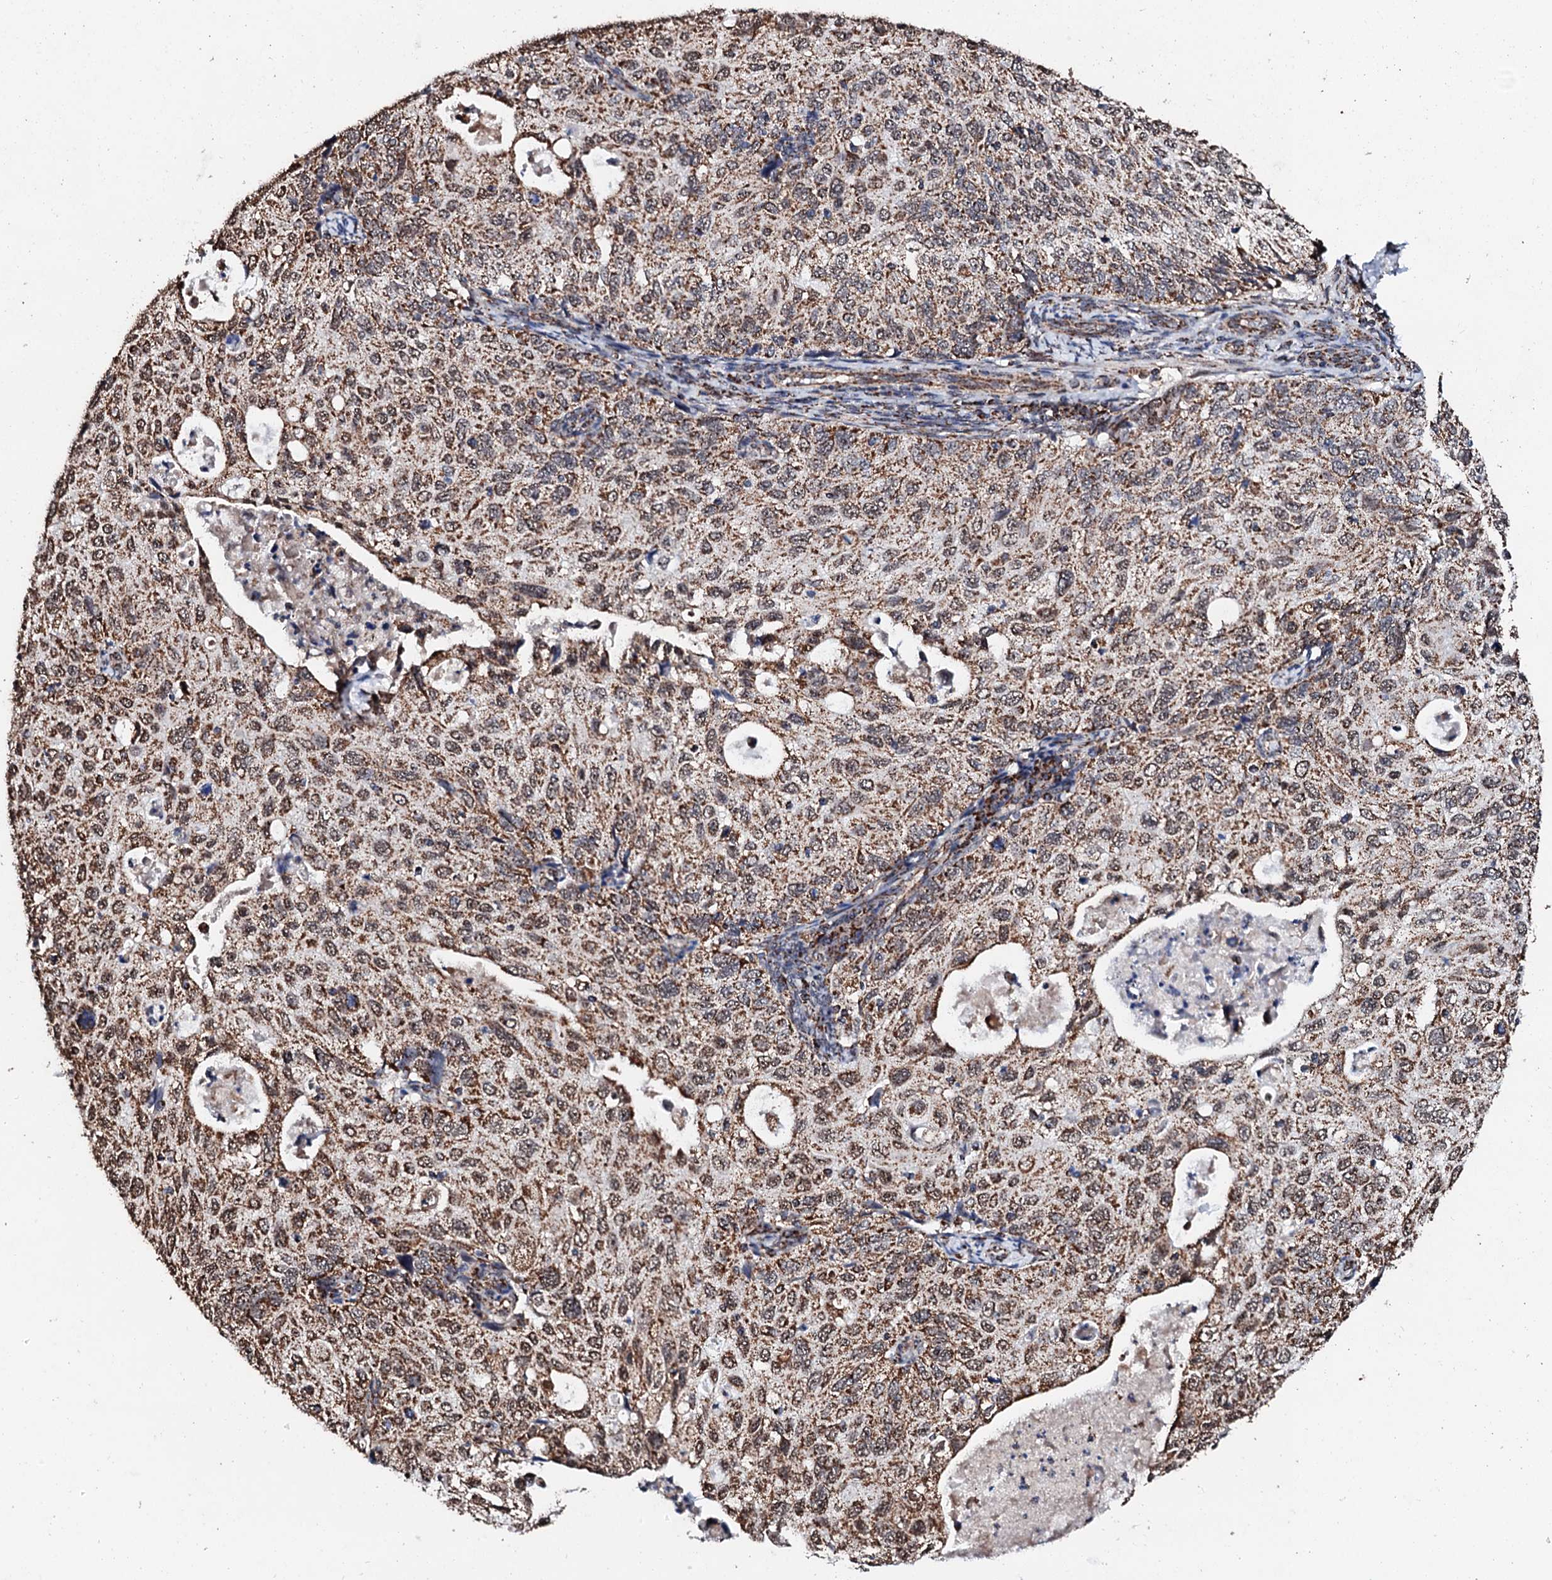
{"staining": {"intensity": "moderate", "quantity": ">75%", "location": "cytoplasmic/membranous"}, "tissue": "cervical cancer", "cell_type": "Tumor cells", "image_type": "cancer", "snomed": [{"axis": "morphology", "description": "Squamous cell carcinoma, NOS"}, {"axis": "topography", "description": "Cervix"}], "caption": "The histopathology image shows a brown stain indicating the presence of a protein in the cytoplasmic/membranous of tumor cells in cervical cancer.", "gene": "SECISBP2L", "patient": {"sex": "female", "age": 70}}